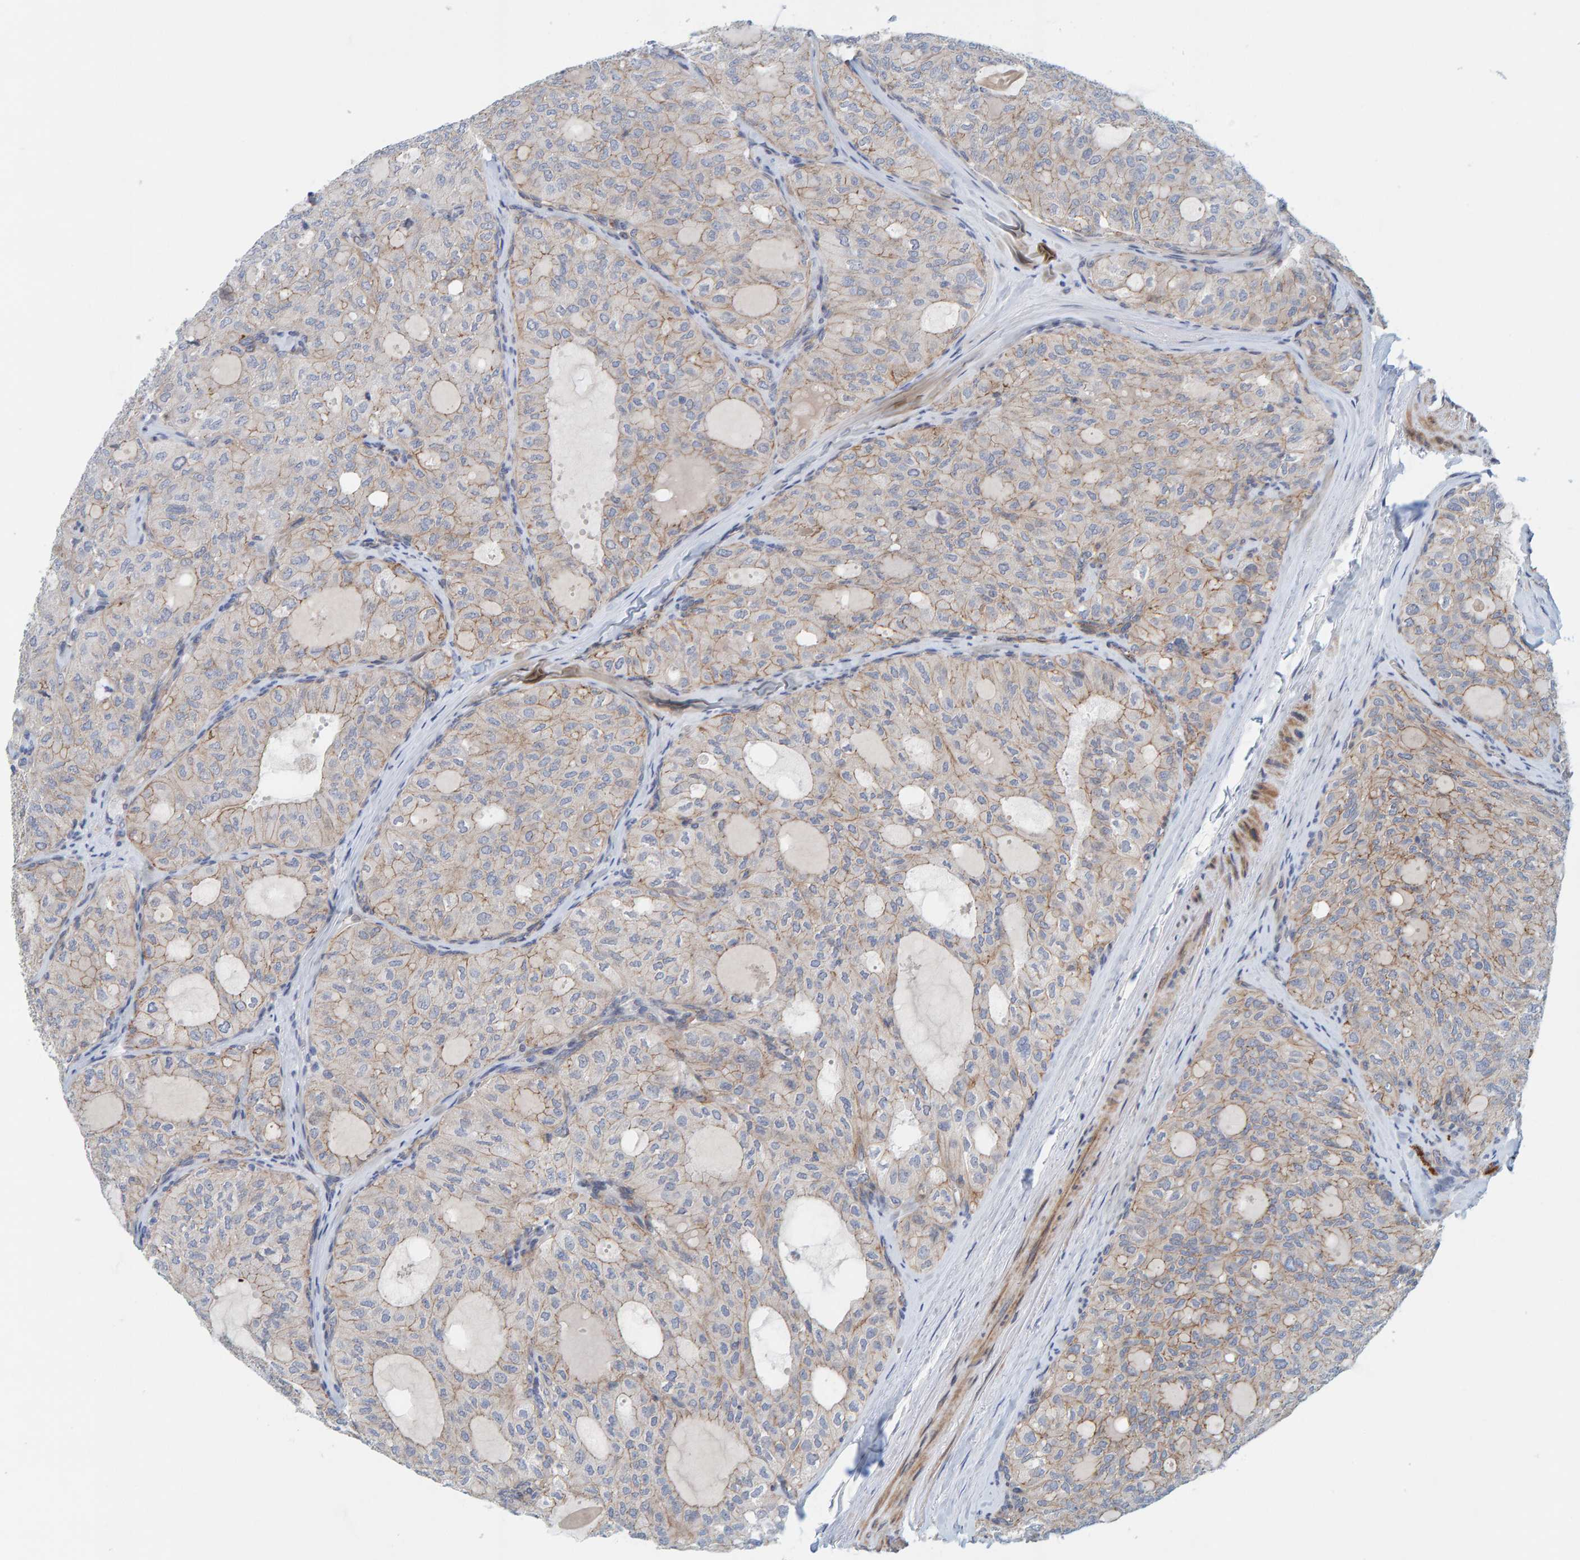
{"staining": {"intensity": "weak", "quantity": "<25%", "location": "cytoplasmic/membranous"}, "tissue": "thyroid cancer", "cell_type": "Tumor cells", "image_type": "cancer", "snomed": [{"axis": "morphology", "description": "Follicular adenoma carcinoma, NOS"}, {"axis": "topography", "description": "Thyroid gland"}], "caption": "Immunohistochemical staining of human thyroid cancer displays no significant expression in tumor cells.", "gene": "KRBA2", "patient": {"sex": "male", "age": 75}}